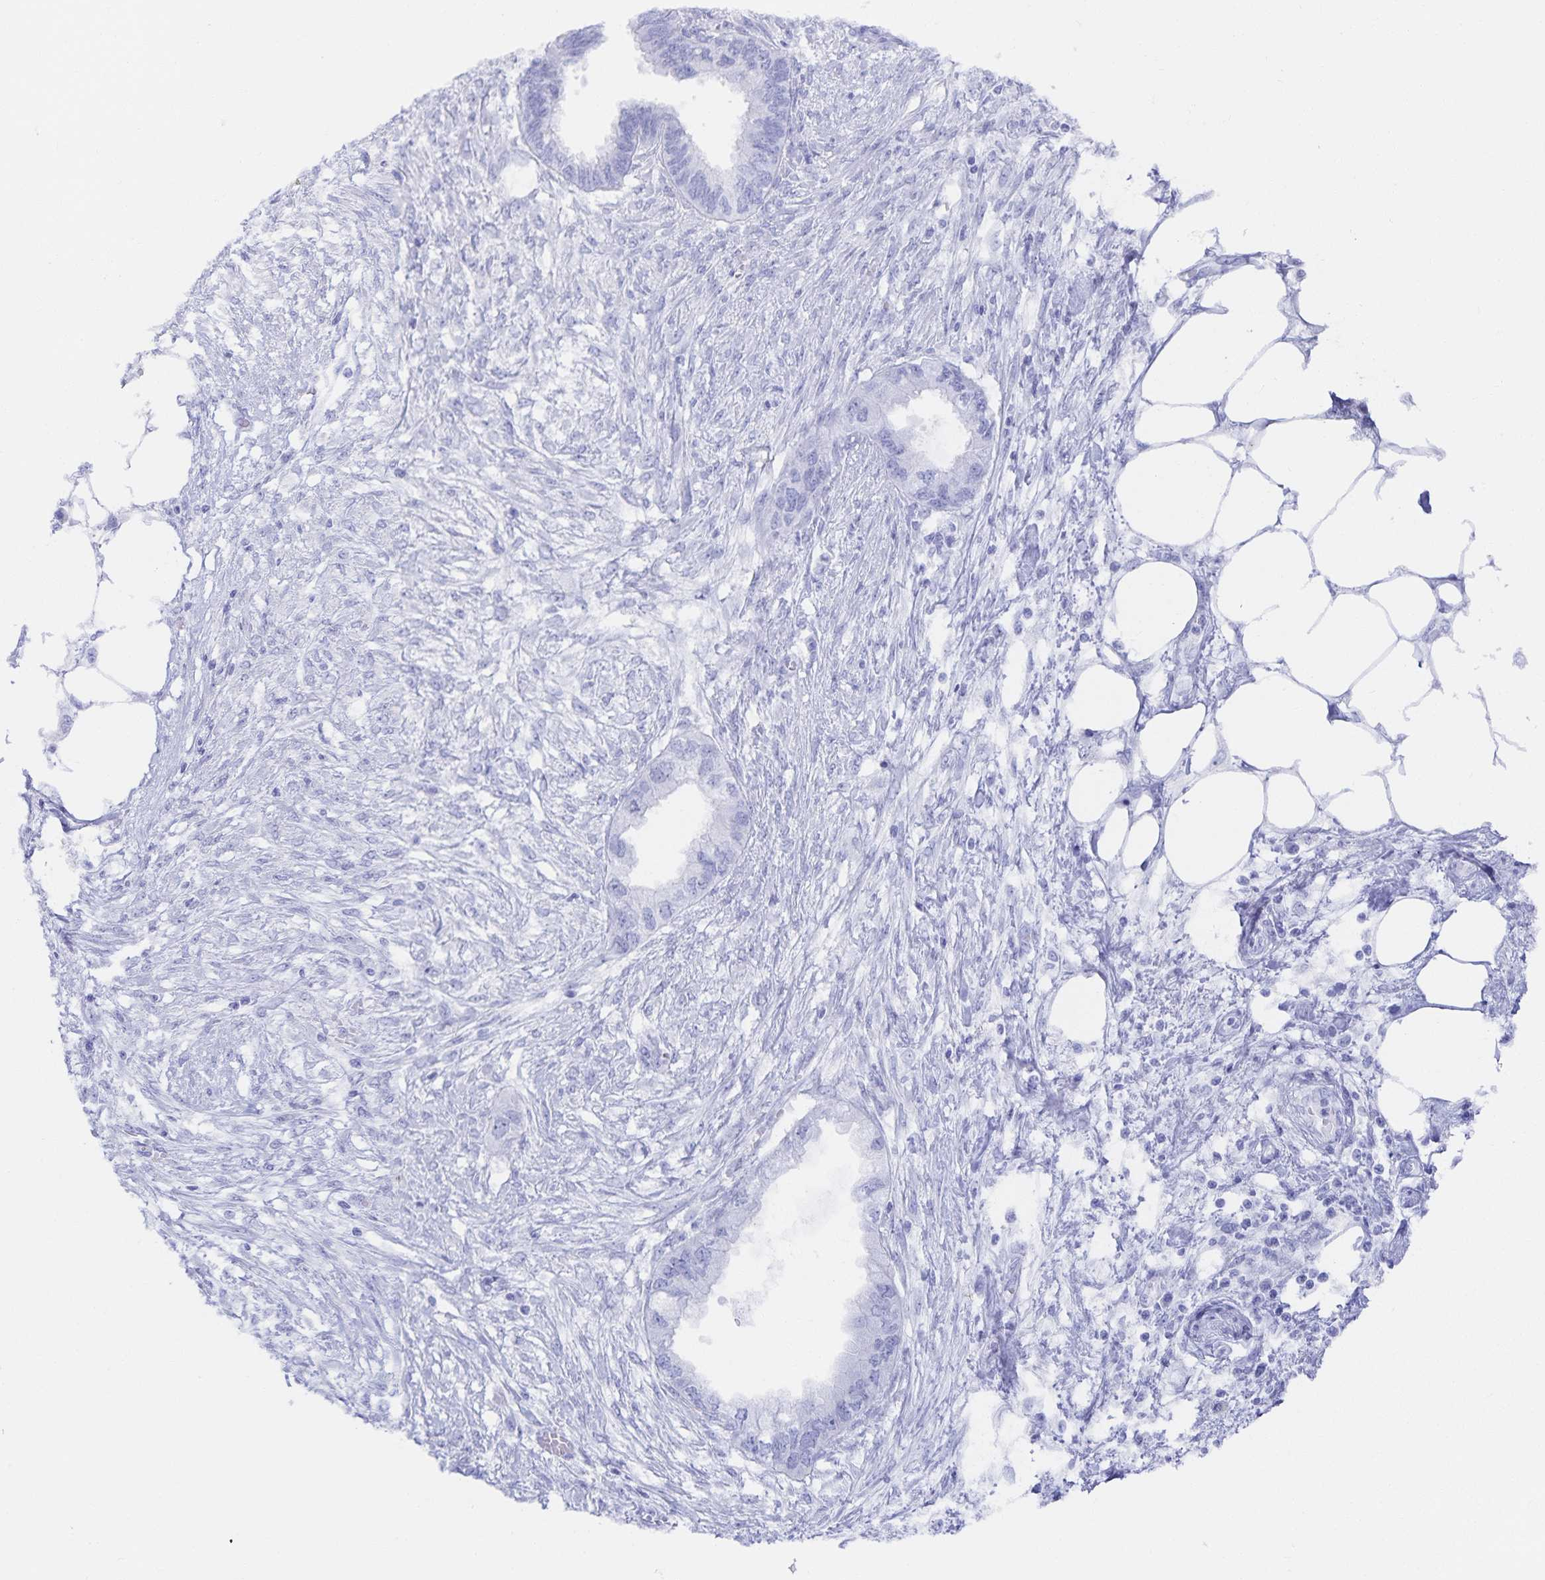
{"staining": {"intensity": "negative", "quantity": "none", "location": "none"}, "tissue": "endometrial cancer", "cell_type": "Tumor cells", "image_type": "cancer", "snomed": [{"axis": "morphology", "description": "Adenocarcinoma, NOS"}, {"axis": "morphology", "description": "Adenocarcinoma, metastatic, NOS"}, {"axis": "topography", "description": "Adipose tissue"}, {"axis": "topography", "description": "Endometrium"}], "caption": "High magnification brightfield microscopy of endometrial adenocarcinoma stained with DAB (3,3'-diaminobenzidine) (brown) and counterstained with hematoxylin (blue): tumor cells show no significant expression.", "gene": "SNTN", "patient": {"sex": "female", "age": 67}}